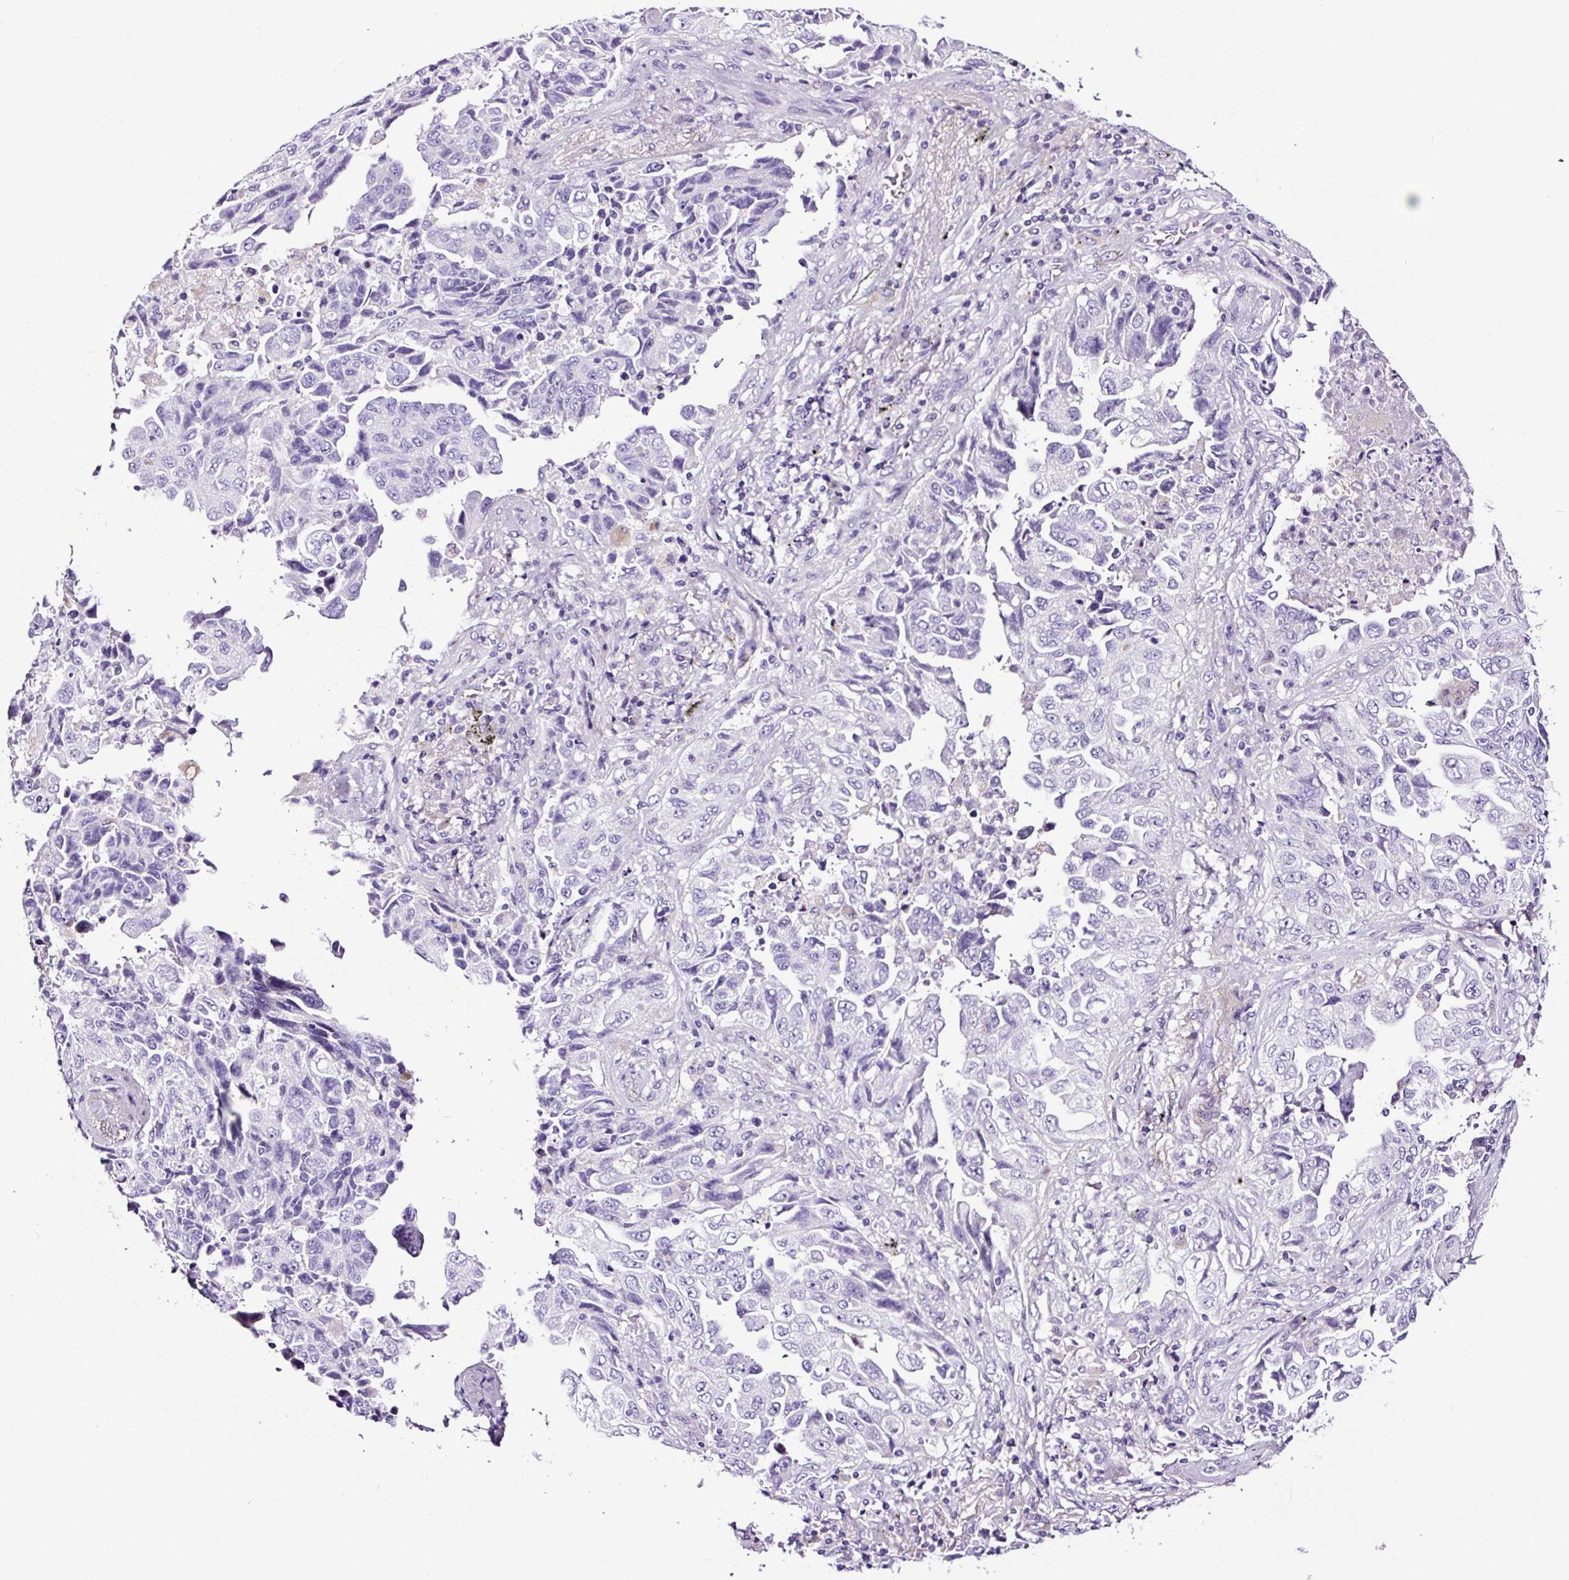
{"staining": {"intensity": "negative", "quantity": "none", "location": "none"}, "tissue": "lung cancer", "cell_type": "Tumor cells", "image_type": "cancer", "snomed": [{"axis": "morphology", "description": "Adenocarcinoma, NOS"}, {"axis": "topography", "description": "Lung"}], "caption": "An immunohistochemistry (IHC) micrograph of lung cancer (adenocarcinoma) is shown. There is no staining in tumor cells of lung cancer (adenocarcinoma).", "gene": "FBXL7", "patient": {"sex": "female", "age": 51}}